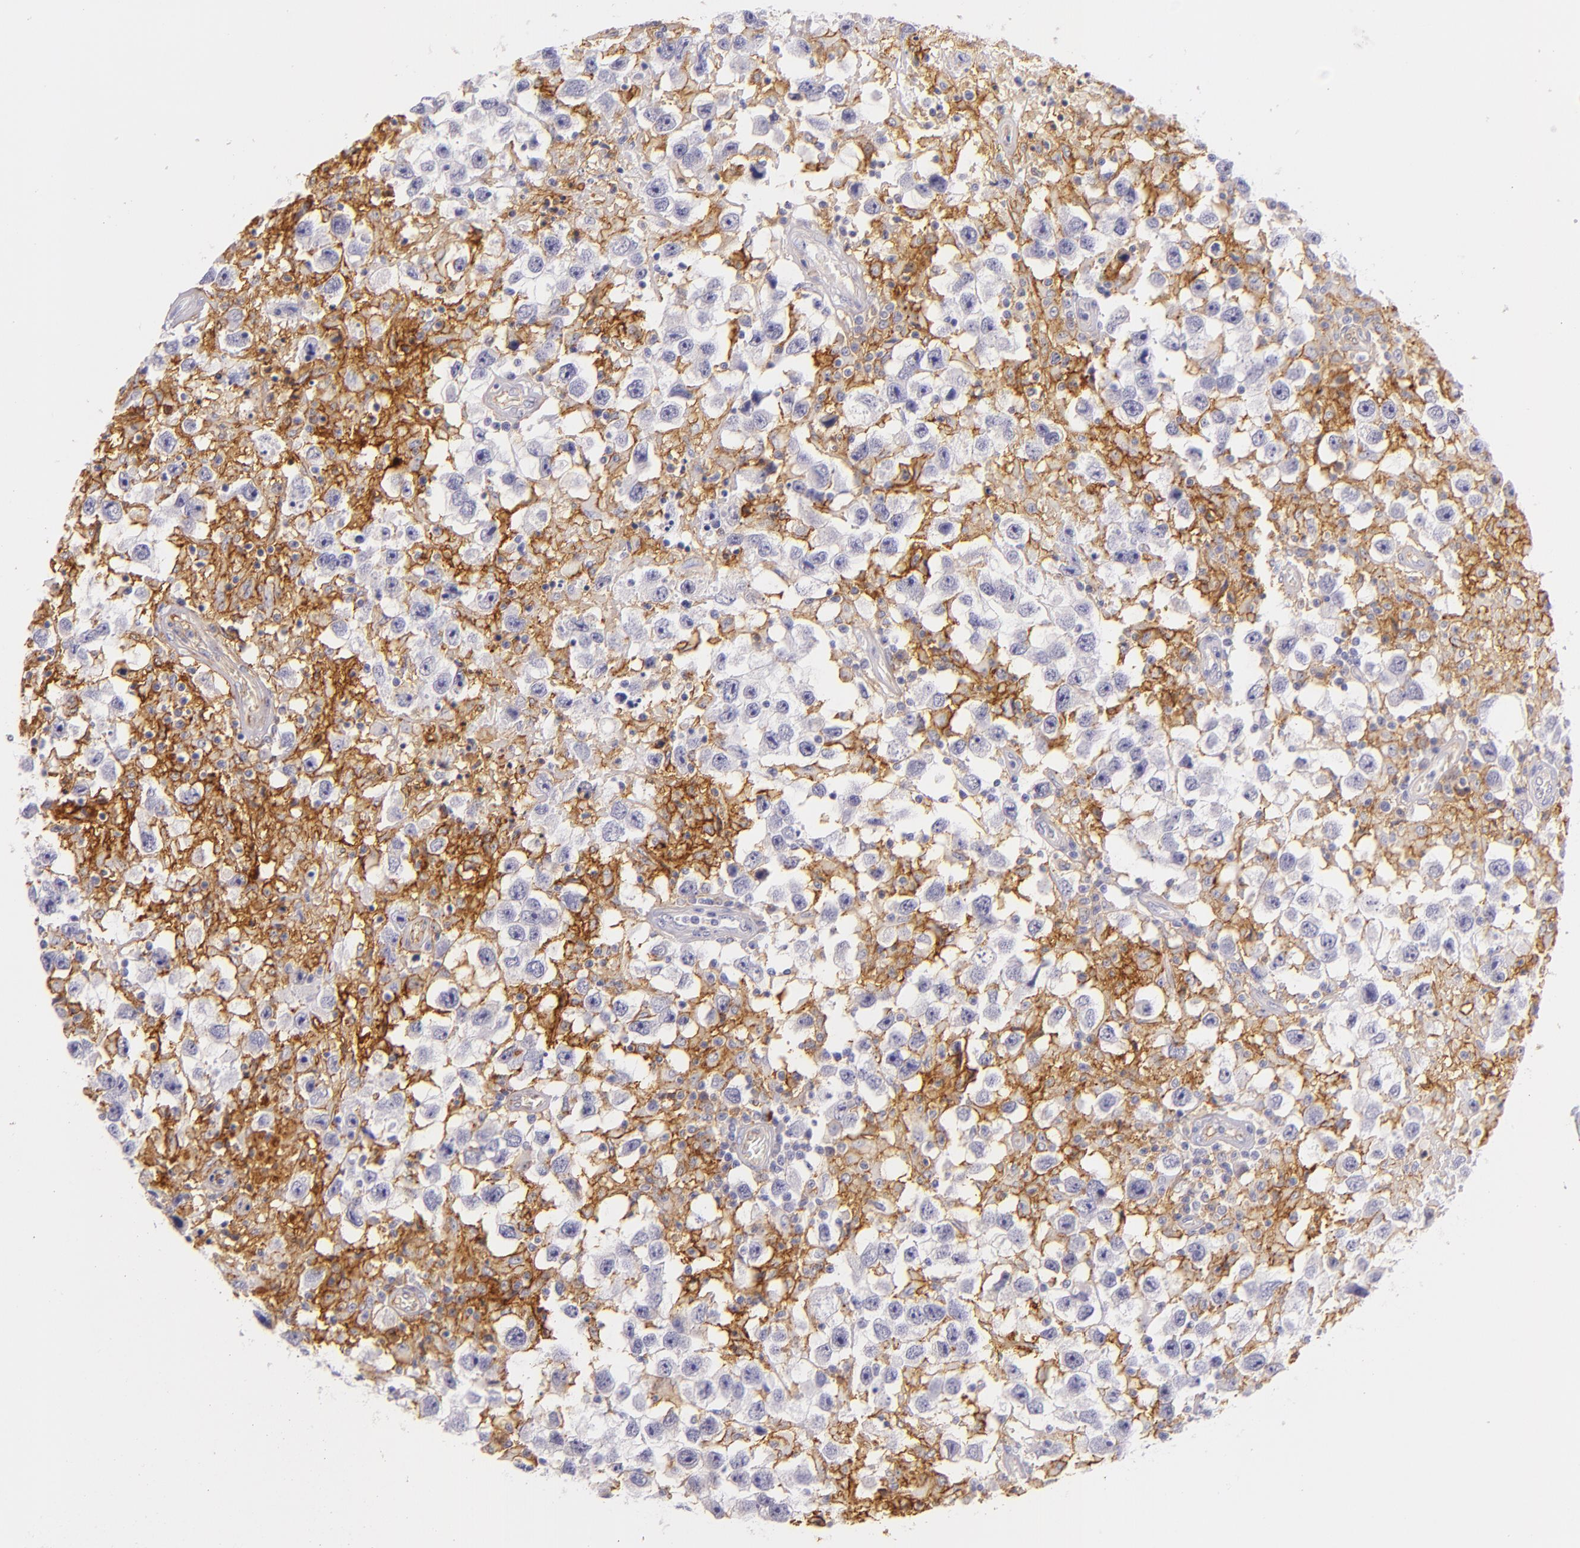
{"staining": {"intensity": "negative", "quantity": "none", "location": "none"}, "tissue": "testis cancer", "cell_type": "Tumor cells", "image_type": "cancer", "snomed": [{"axis": "morphology", "description": "Seminoma, NOS"}, {"axis": "topography", "description": "Testis"}], "caption": "Immunohistochemistry histopathology image of neoplastic tissue: human testis cancer (seminoma) stained with DAB (3,3'-diaminobenzidine) reveals no significant protein staining in tumor cells.", "gene": "ICAM1", "patient": {"sex": "male", "age": 34}}